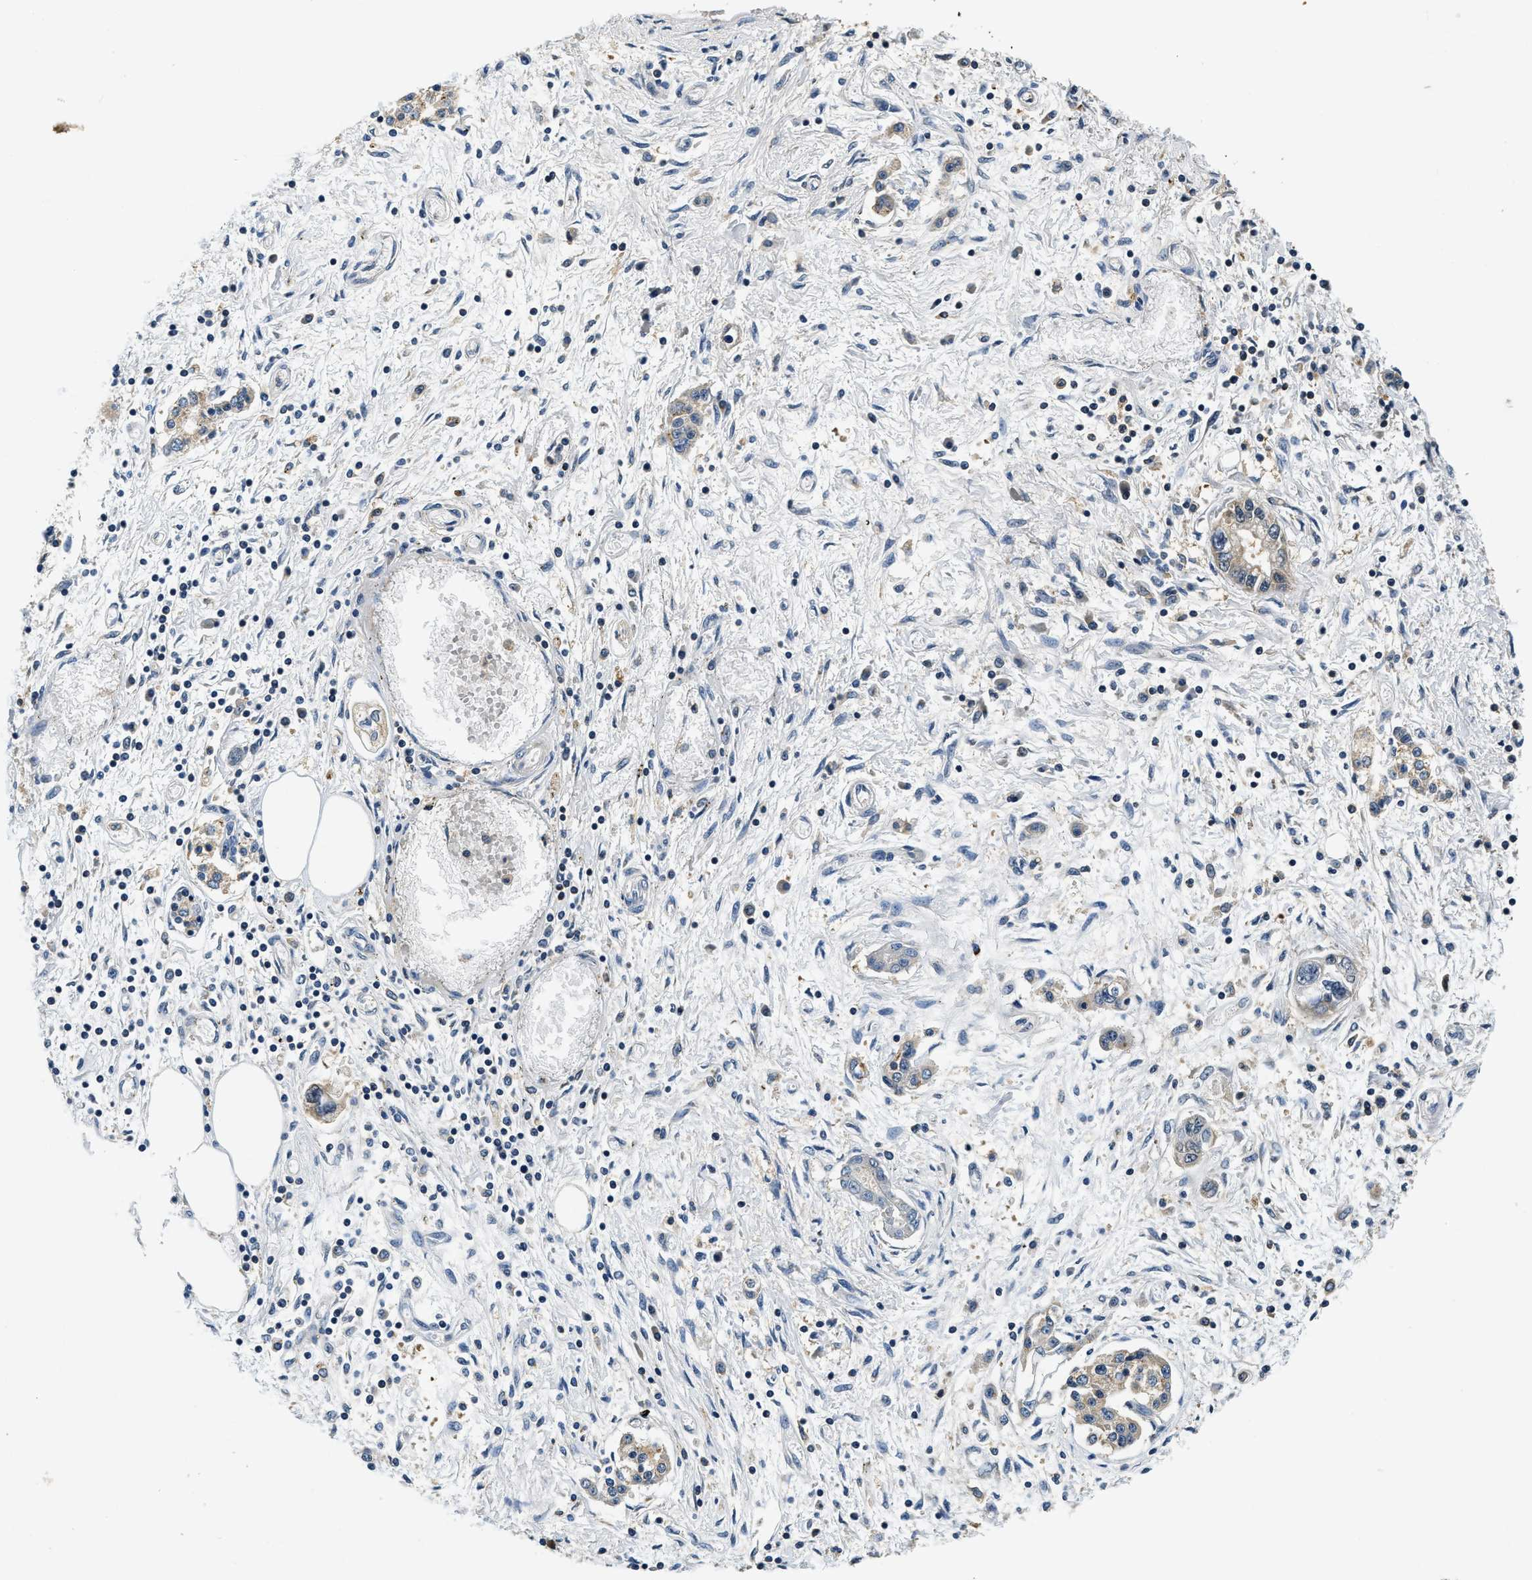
{"staining": {"intensity": "weak", "quantity": "<25%", "location": "cytoplasmic/membranous"}, "tissue": "pancreatic cancer", "cell_type": "Tumor cells", "image_type": "cancer", "snomed": [{"axis": "morphology", "description": "Adenocarcinoma, NOS"}, {"axis": "topography", "description": "Pancreas"}], "caption": "This photomicrograph is of pancreatic cancer (adenocarcinoma) stained with immunohistochemistry (IHC) to label a protein in brown with the nuclei are counter-stained blue. There is no positivity in tumor cells. (DAB immunohistochemistry (IHC) with hematoxylin counter stain).", "gene": "RESF1", "patient": {"sex": "male", "age": 56}}